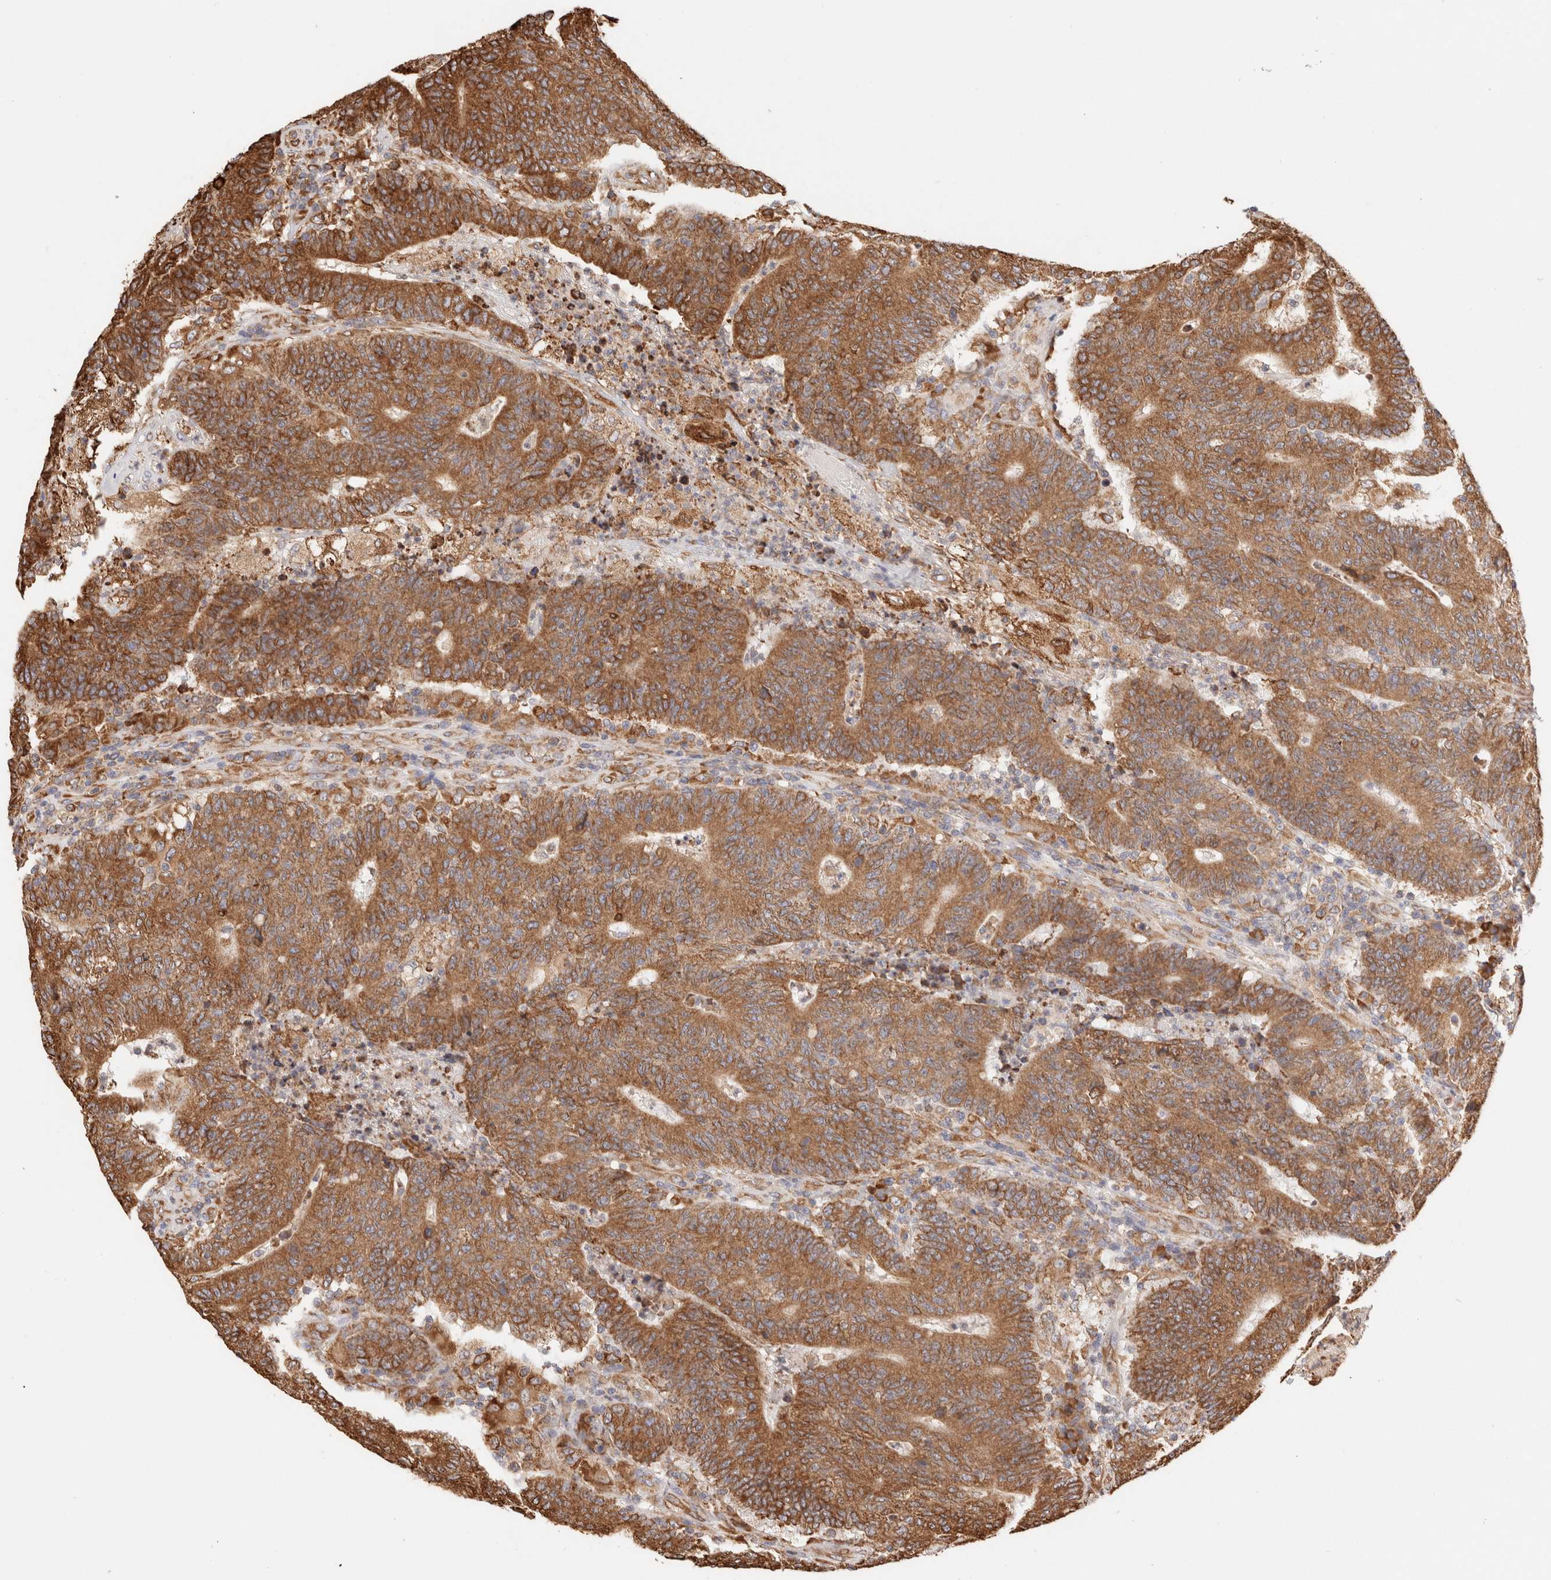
{"staining": {"intensity": "strong", "quantity": ">75%", "location": "cytoplasmic/membranous"}, "tissue": "colorectal cancer", "cell_type": "Tumor cells", "image_type": "cancer", "snomed": [{"axis": "morphology", "description": "Normal tissue, NOS"}, {"axis": "morphology", "description": "Adenocarcinoma, NOS"}, {"axis": "topography", "description": "Colon"}], "caption": "Protein expression analysis of colorectal cancer (adenocarcinoma) shows strong cytoplasmic/membranous positivity in about >75% of tumor cells. (IHC, brightfield microscopy, high magnification).", "gene": "FER", "patient": {"sex": "female", "age": 75}}